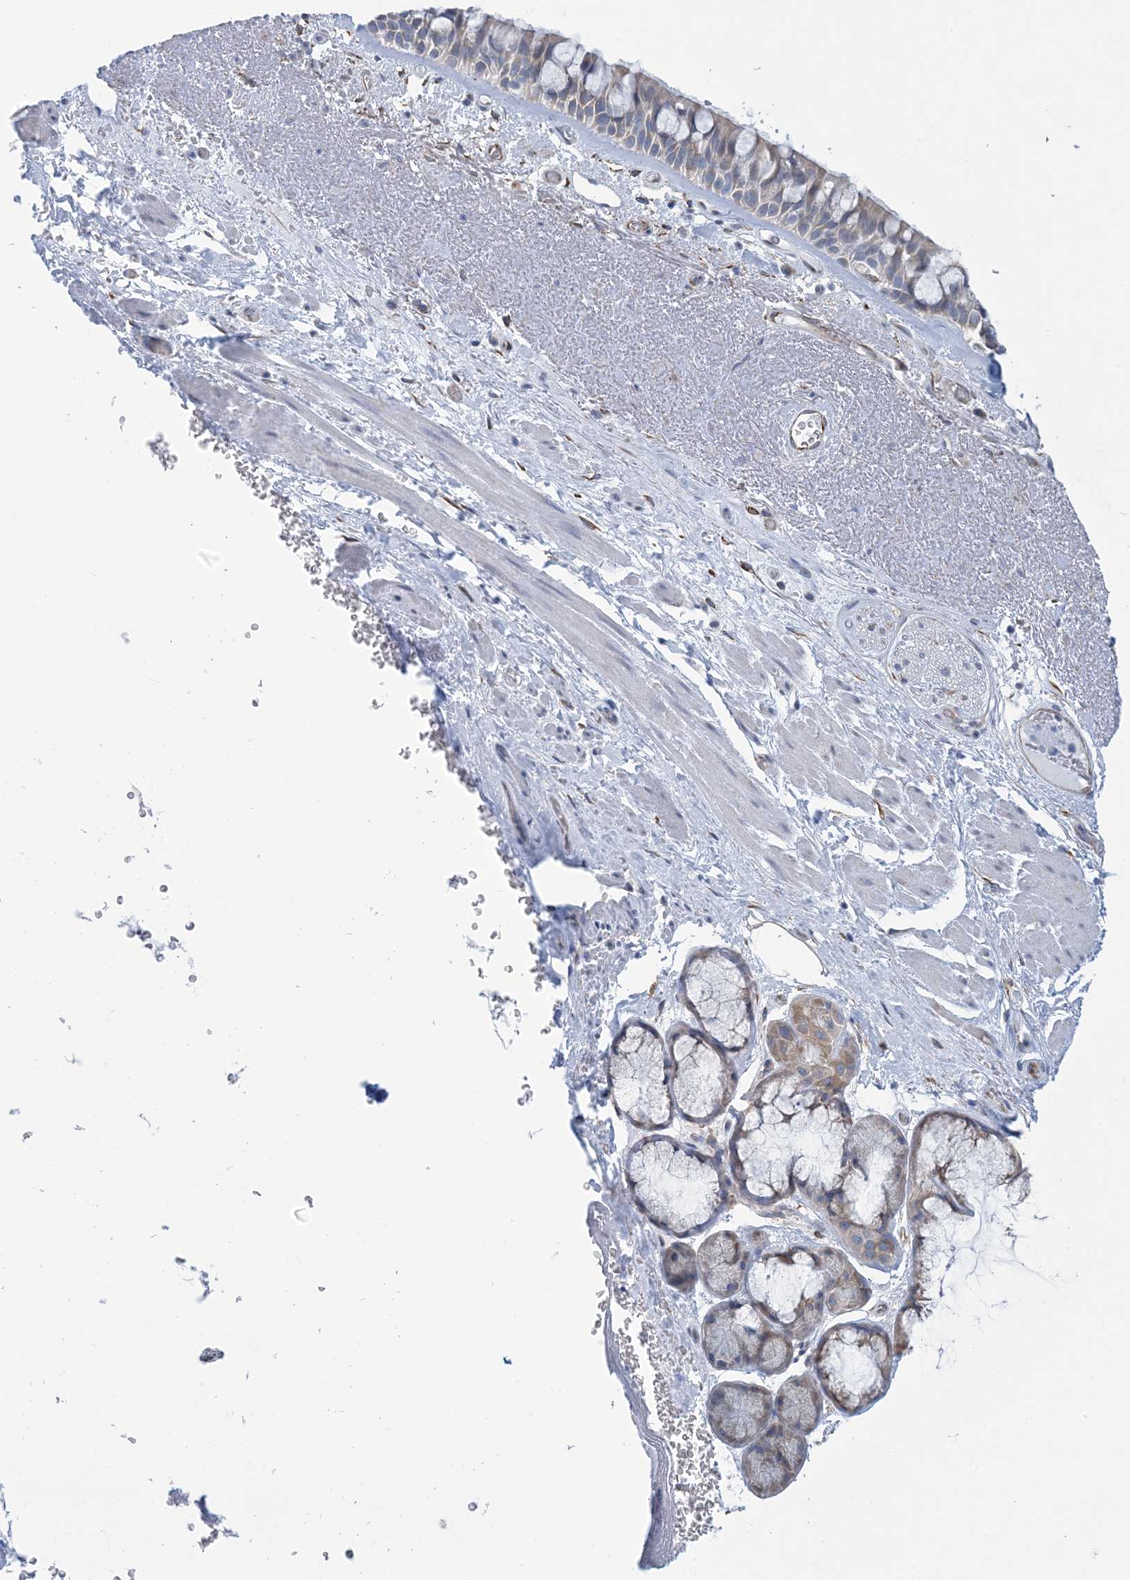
{"staining": {"intensity": "weak", "quantity": "<25%", "location": "cytoplasmic/membranous"}, "tissue": "bronchus", "cell_type": "Respiratory epithelial cells", "image_type": "normal", "snomed": [{"axis": "morphology", "description": "Normal tissue, NOS"}, {"axis": "morphology", "description": "Squamous cell carcinoma, NOS"}, {"axis": "topography", "description": "Lymph node"}, {"axis": "topography", "description": "Bronchus"}, {"axis": "topography", "description": "Lung"}], "caption": "Immunohistochemistry (IHC) of normal human bronchus exhibits no staining in respiratory epithelial cells. The staining was performed using DAB (3,3'-diaminobenzidine) to visualize the protein expression in brown, while the nuclei were stained in blue with hematoxylin (Magnification: 20x).", "gene": "CCDC14", "patient": {"sex": "male", "age": 66}}